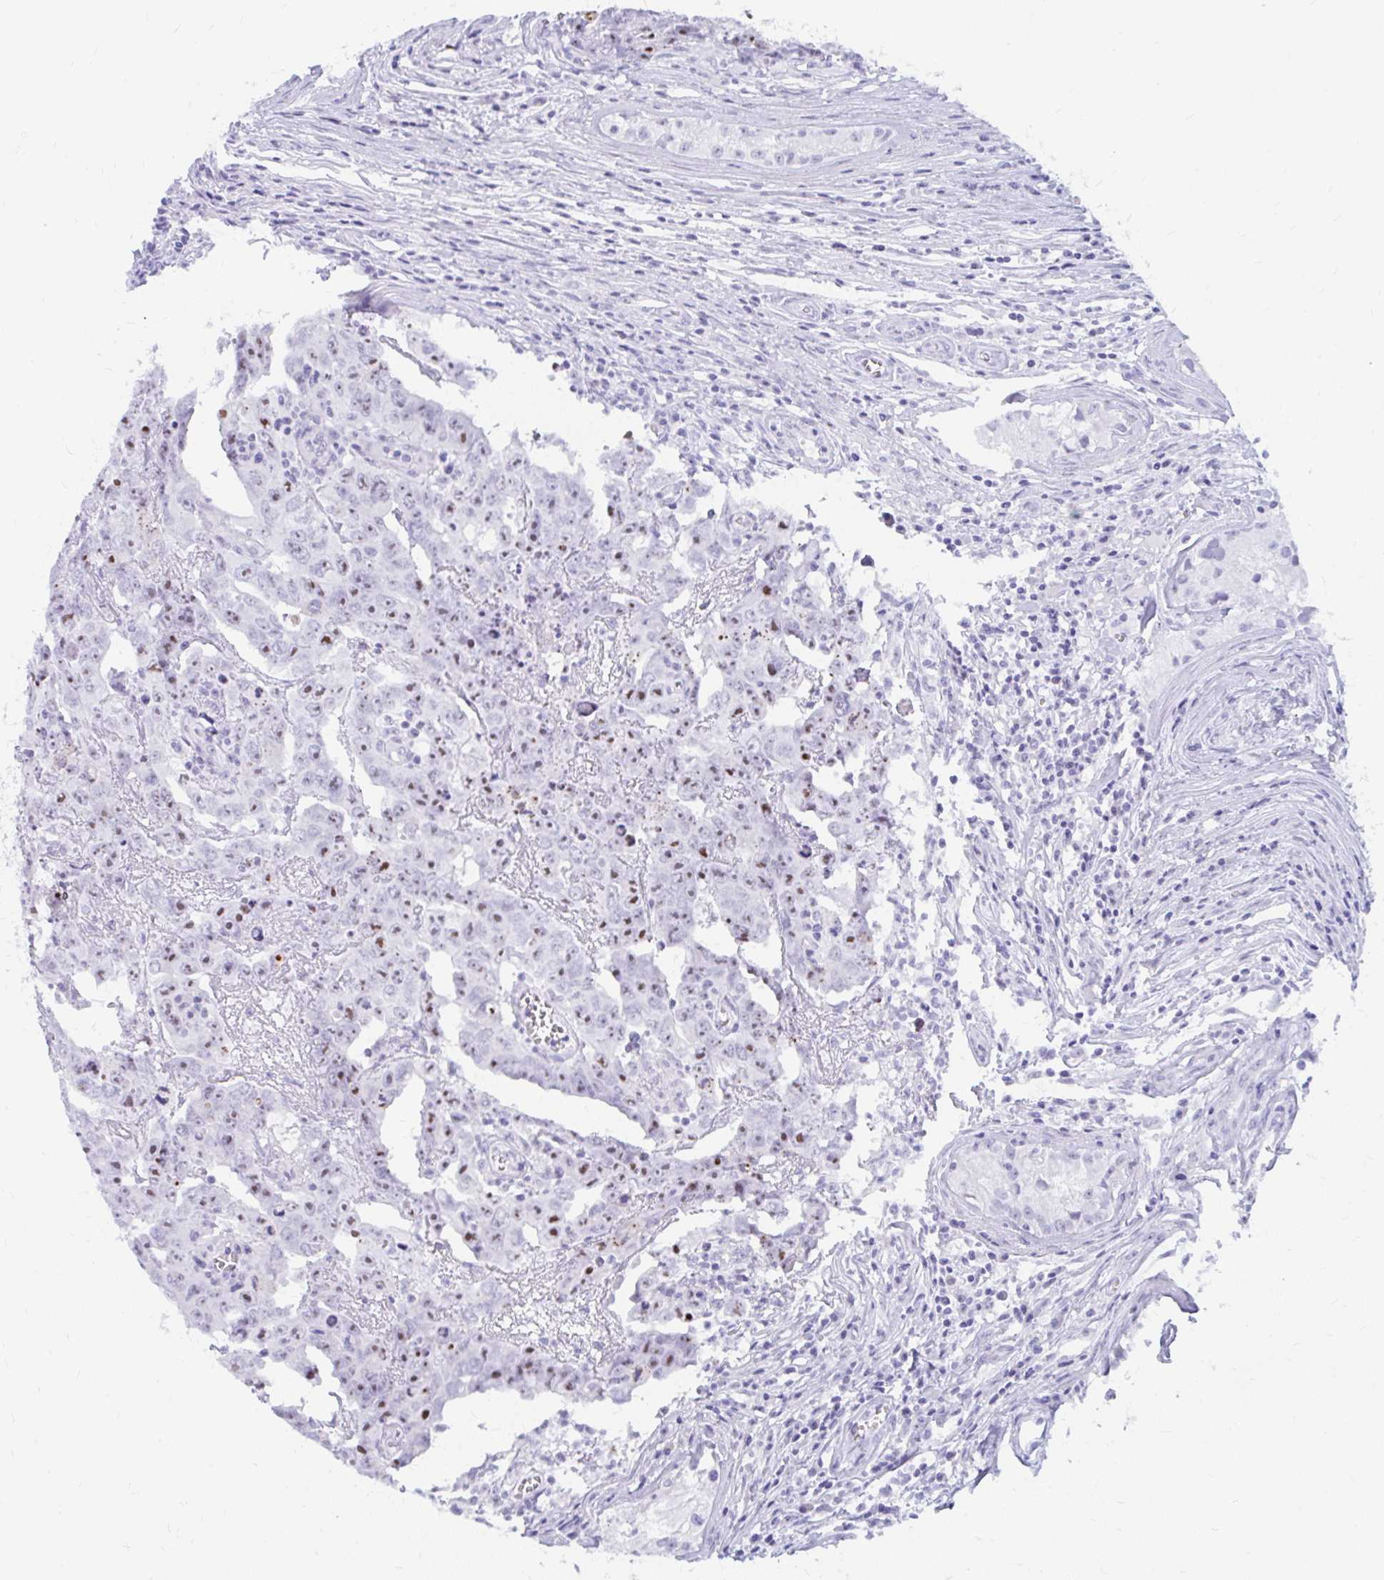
{"staining": {"intensity": "moderate", "quantity": "25%-75%", "location": "nuclear"}, "tissue": "testis cancer", "cell_type": "Tumor cells", "image_type": "cancer", "snomed": [{"axis": "morphology", "description": "Carcinoma, Embryonal, NOS"}, {"axis": "topography", "description": "Testis"}], "caption": "Immunohistochemistry (DAB) staining of testis embryonal carcinoma demonstrates moderate nuclear protein expression in about 25%-75% of tumor cells.", "gene": "FTSJ3", "patient": {"sex": "male", "age": 22}}